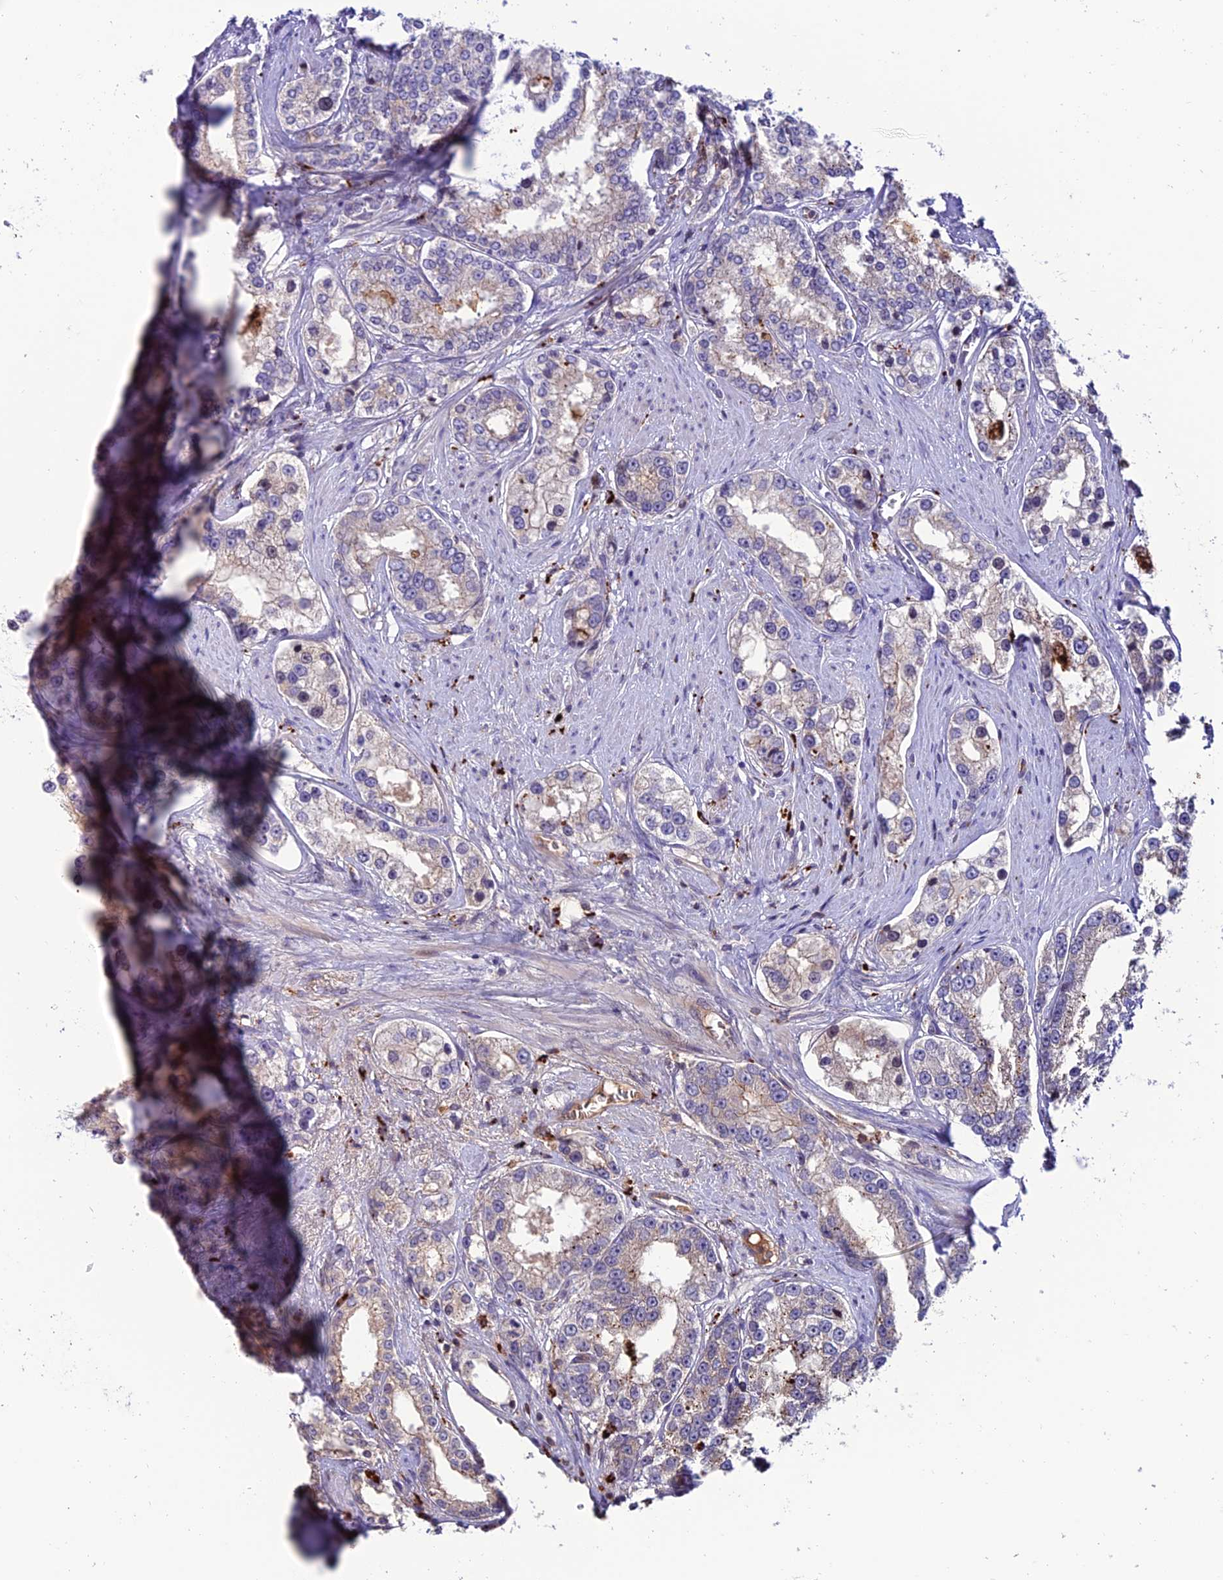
{"staining": {"intensity": "negative", "quantity": "none", "location": "none"}, "tissue": "prostate cancer", "cell_type": "Tumor cells", "image_type": "cancer", "snomed": [{"axis": "morphology", "description": "Normal tissue, NOS"}, {"axis": "morphology", "description": "Adenocarcinoma, High grade"}, {"axis": "topography", "description": "Prostate"}], "caption": "IHC image of prostate adenocarcinoma (high-grade) stained for a protein (brown), which exhibits no staining in tumor cells.", "gene": "ARHGEF18", "patient": {"sex": "male", "age": 83}}